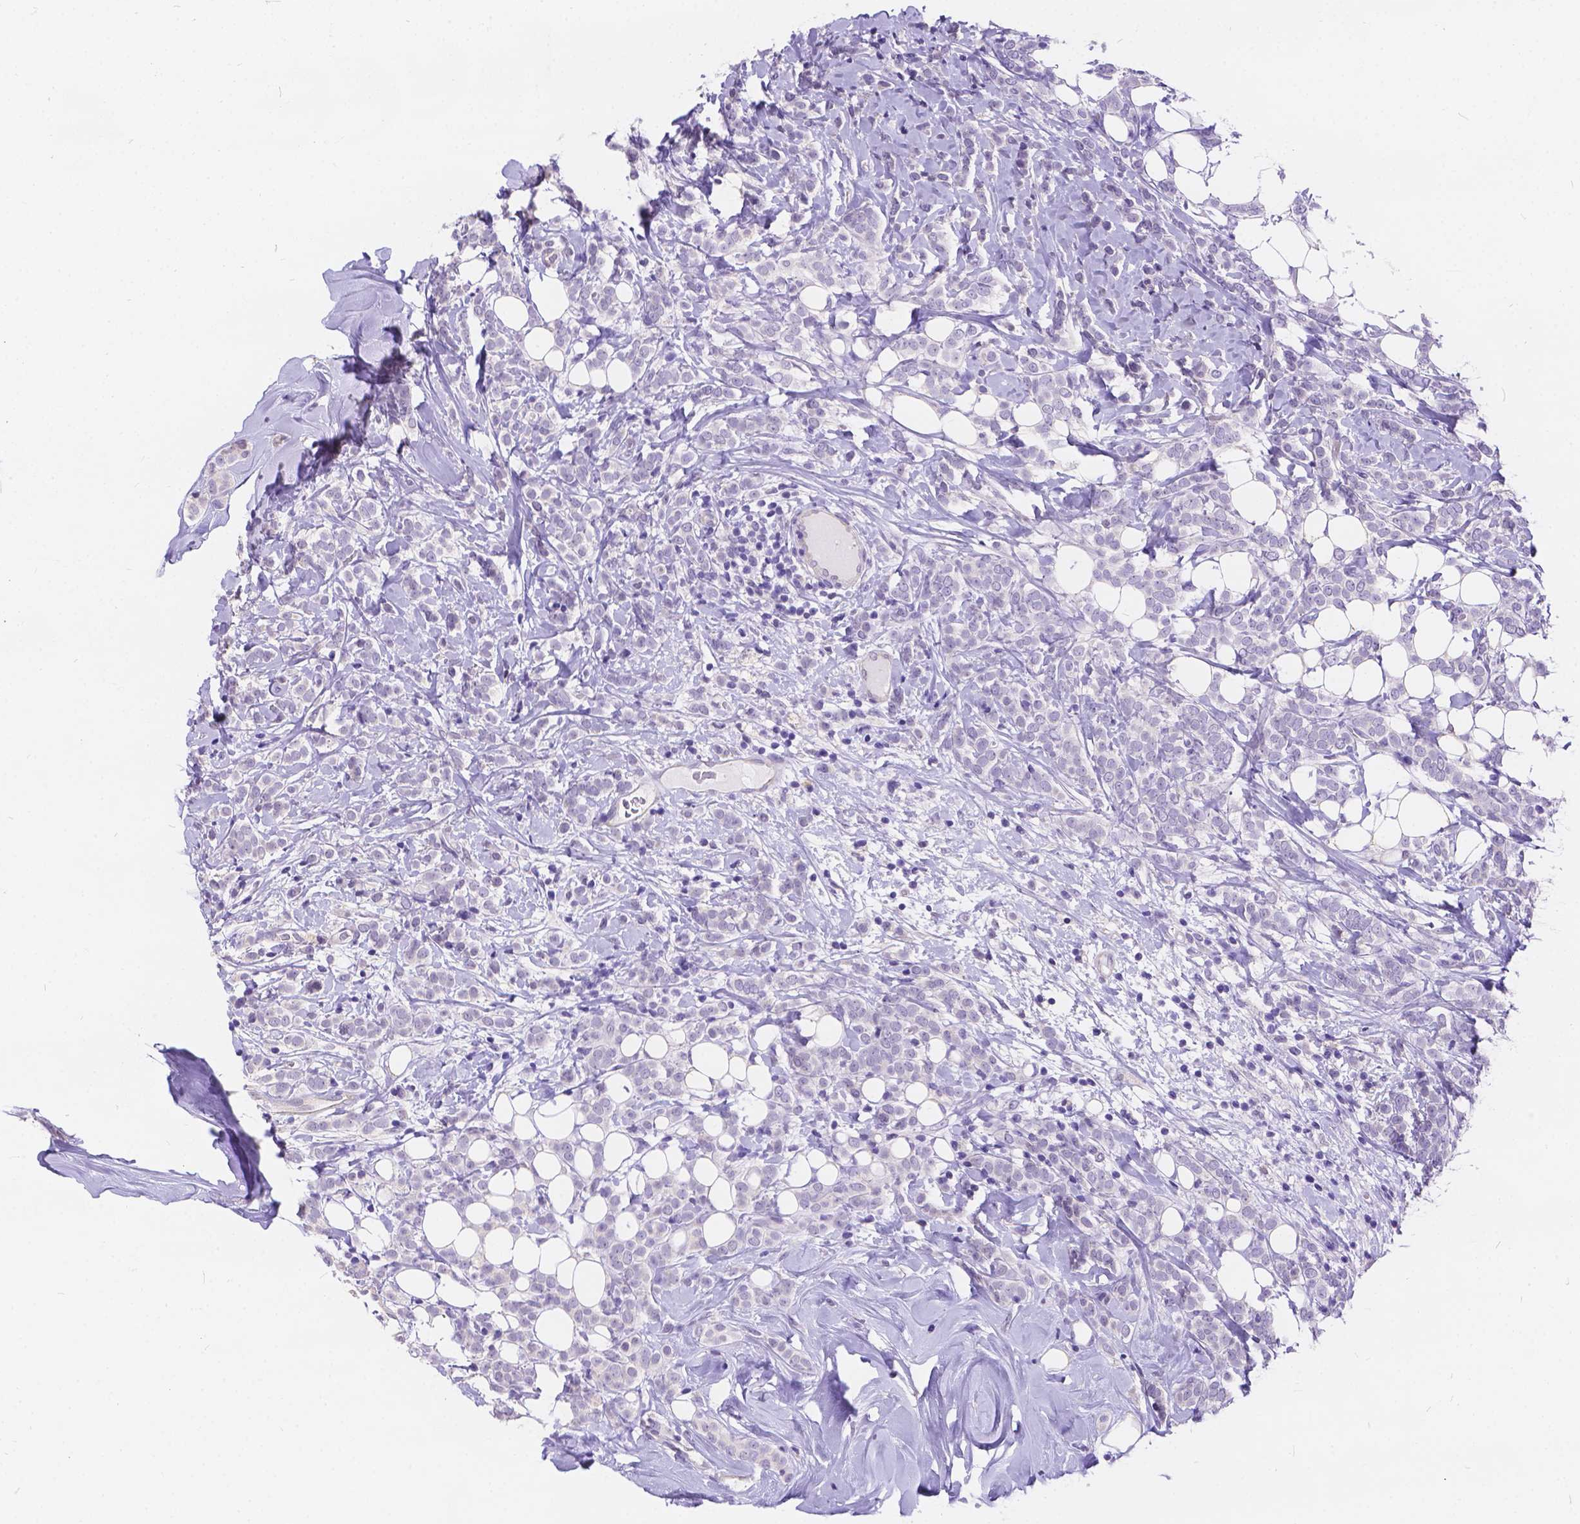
{"staining": {"intensity": "negative", "quantity": "none", "location": "none"}, "tissue": "breast cancer", "cell_type": "Tumor cells", "image_type": "cancer", "snomed": [{"axis": "morphology", "description": "Lobular carcinoma"}, {"axis": "topography", "description": "Breast"}], "caption": "A micrograph of lobular carcinoma (breast) stained for a protein displays no brown staining in tumor cells.", "gene": "DLEC1", "patient": {"sex": "female", "age": 49}}